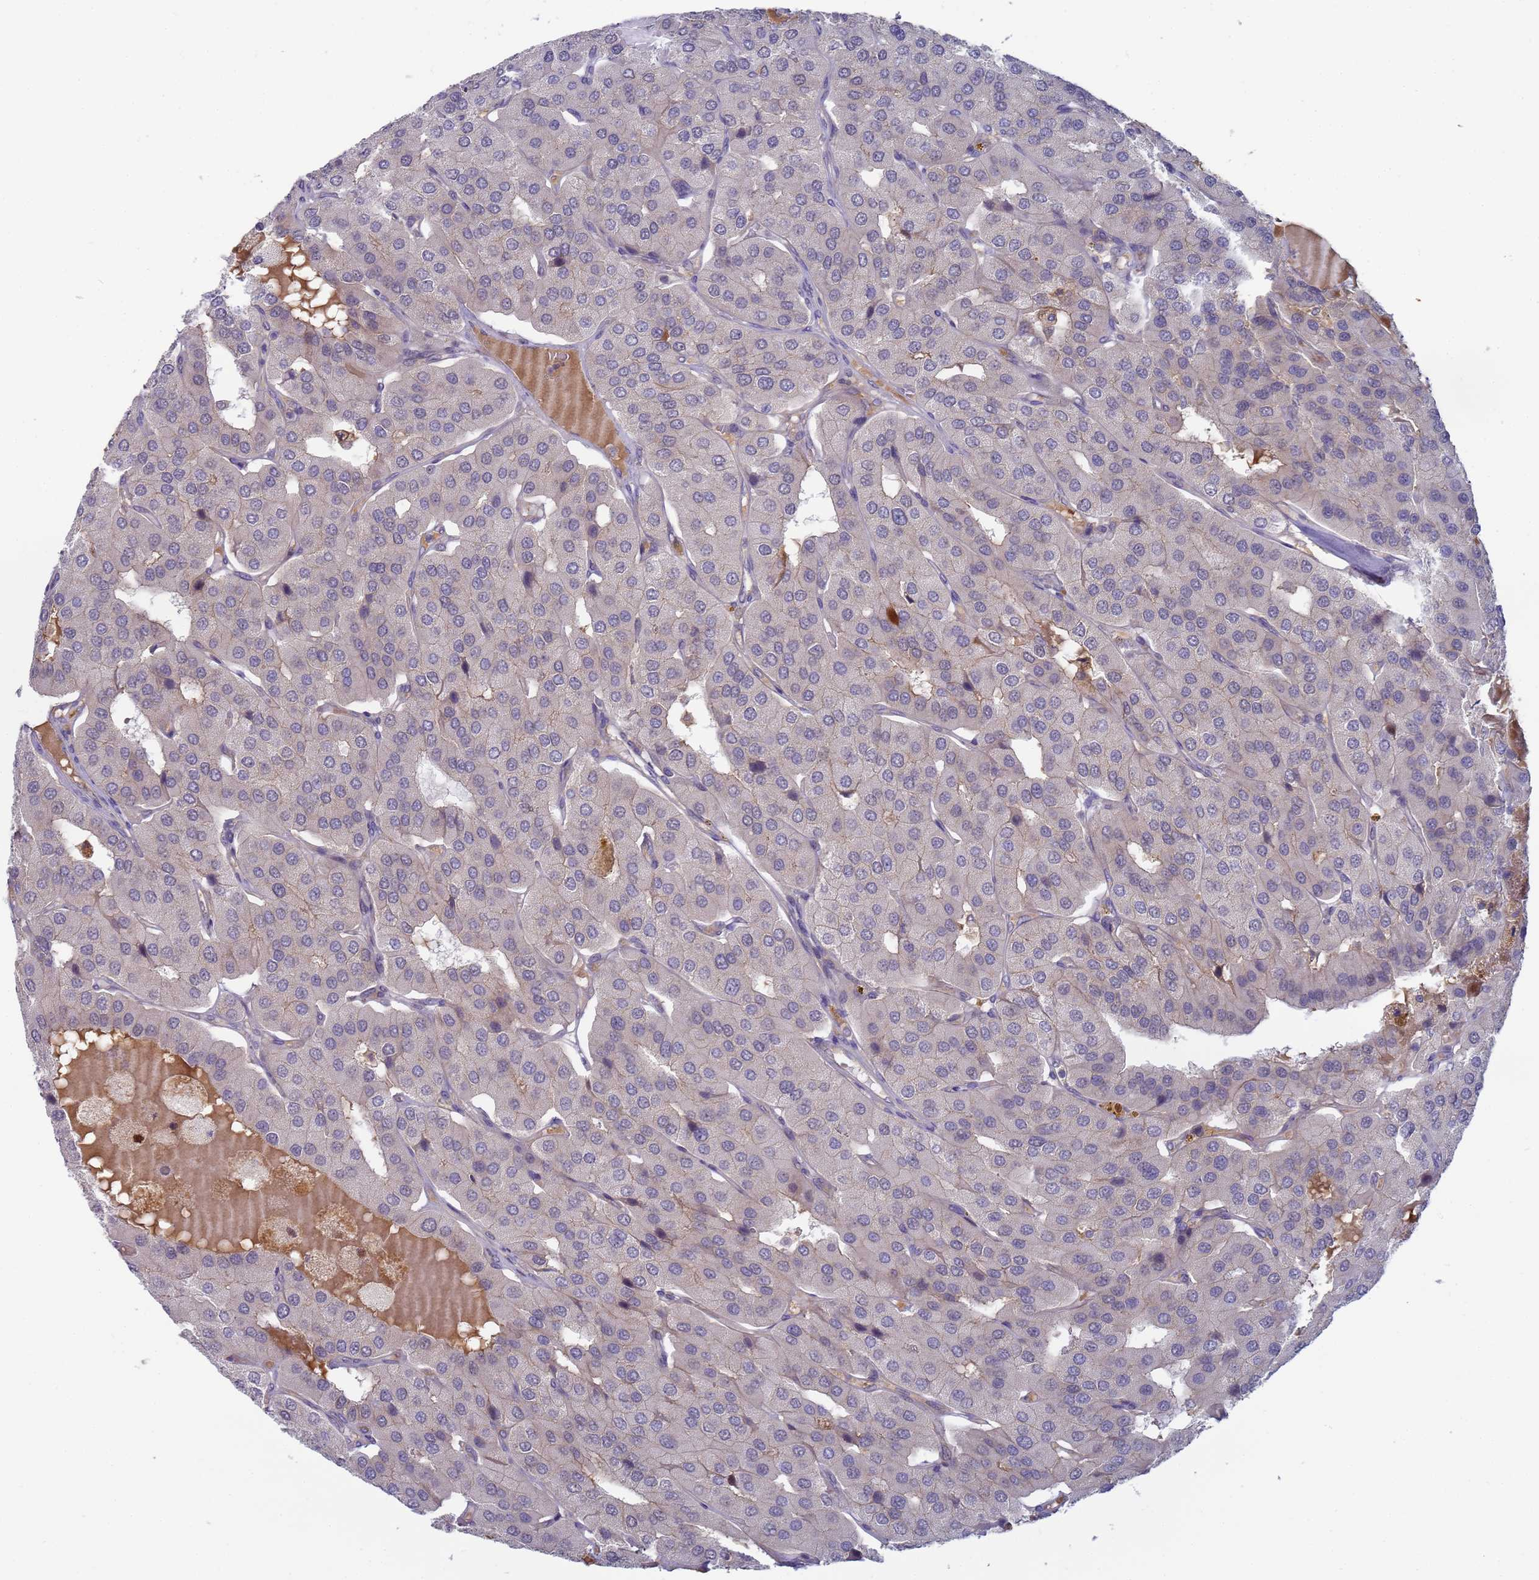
{"staining": {"intensity": "negative", "quantity": "none", "location": "none"}, "tissue": "parathyroid gland", "cell_type": "Glandular cells", "image_type": "normal", "snomed": [{"axis": "morphology", "description": "Normal tissue, NOS"}, {"axis": "morphology", "description": "Adenoma, NOS"}, {"axis": "topography", "description": "Parathyroid gland"}], "caption": "High magnification brightfield microscopy of benign parathyroid gland stained with DAB (3,3'-diaminobenzidine) (brown) and counterstained with hematoxylin (blue): glandular cells show no significant positivity. (DAB immunohistochemistry with hematoxylin counter stain).", "gene": "SHARPIN", "patient": {"sex": "female", "age": 86}}